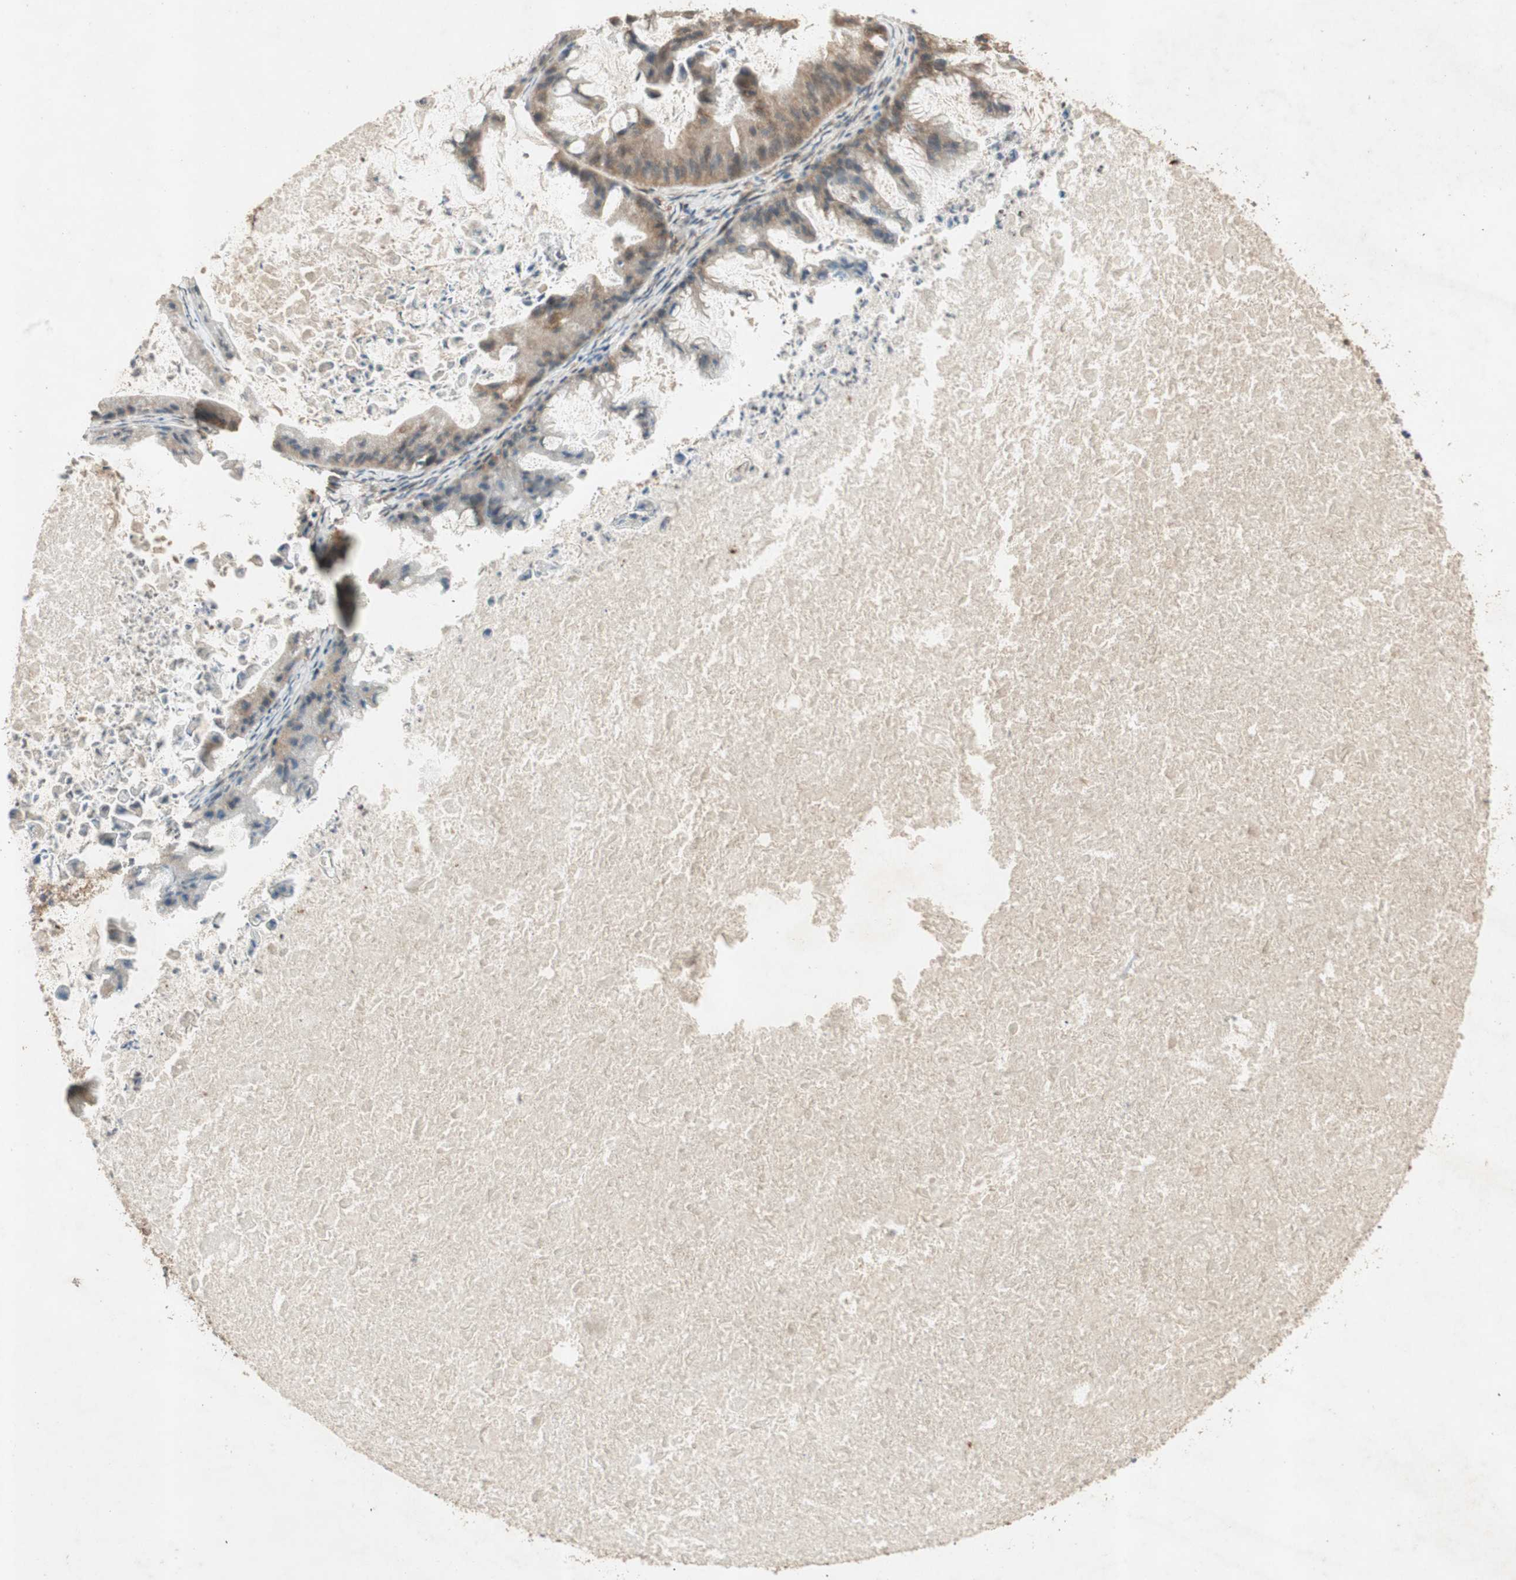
{"staining": {"intensity": "moderate", "quantity": ">75%", "location": "cytoplasmic/membranous"}, "tissue": "ovarian cancer", "cell_type": "Tumor cells", "image_type": "cancer", "snomed": [{"axis": "morphology", "description": "Cystadenocarcinoma, mucinous, NOS"}, {"axis": "topography", "description": "Ovary"}], "caption": "Immunohistochemical staining of mucinous cystadenocarcinoma (ovarian) reveals medium levels of moderate cytoplasmic/membranous protein staining in approximately >75% of tumor cells.", "gene": "BTN3A3", "patient": {"sex": "female", "age": 37}}